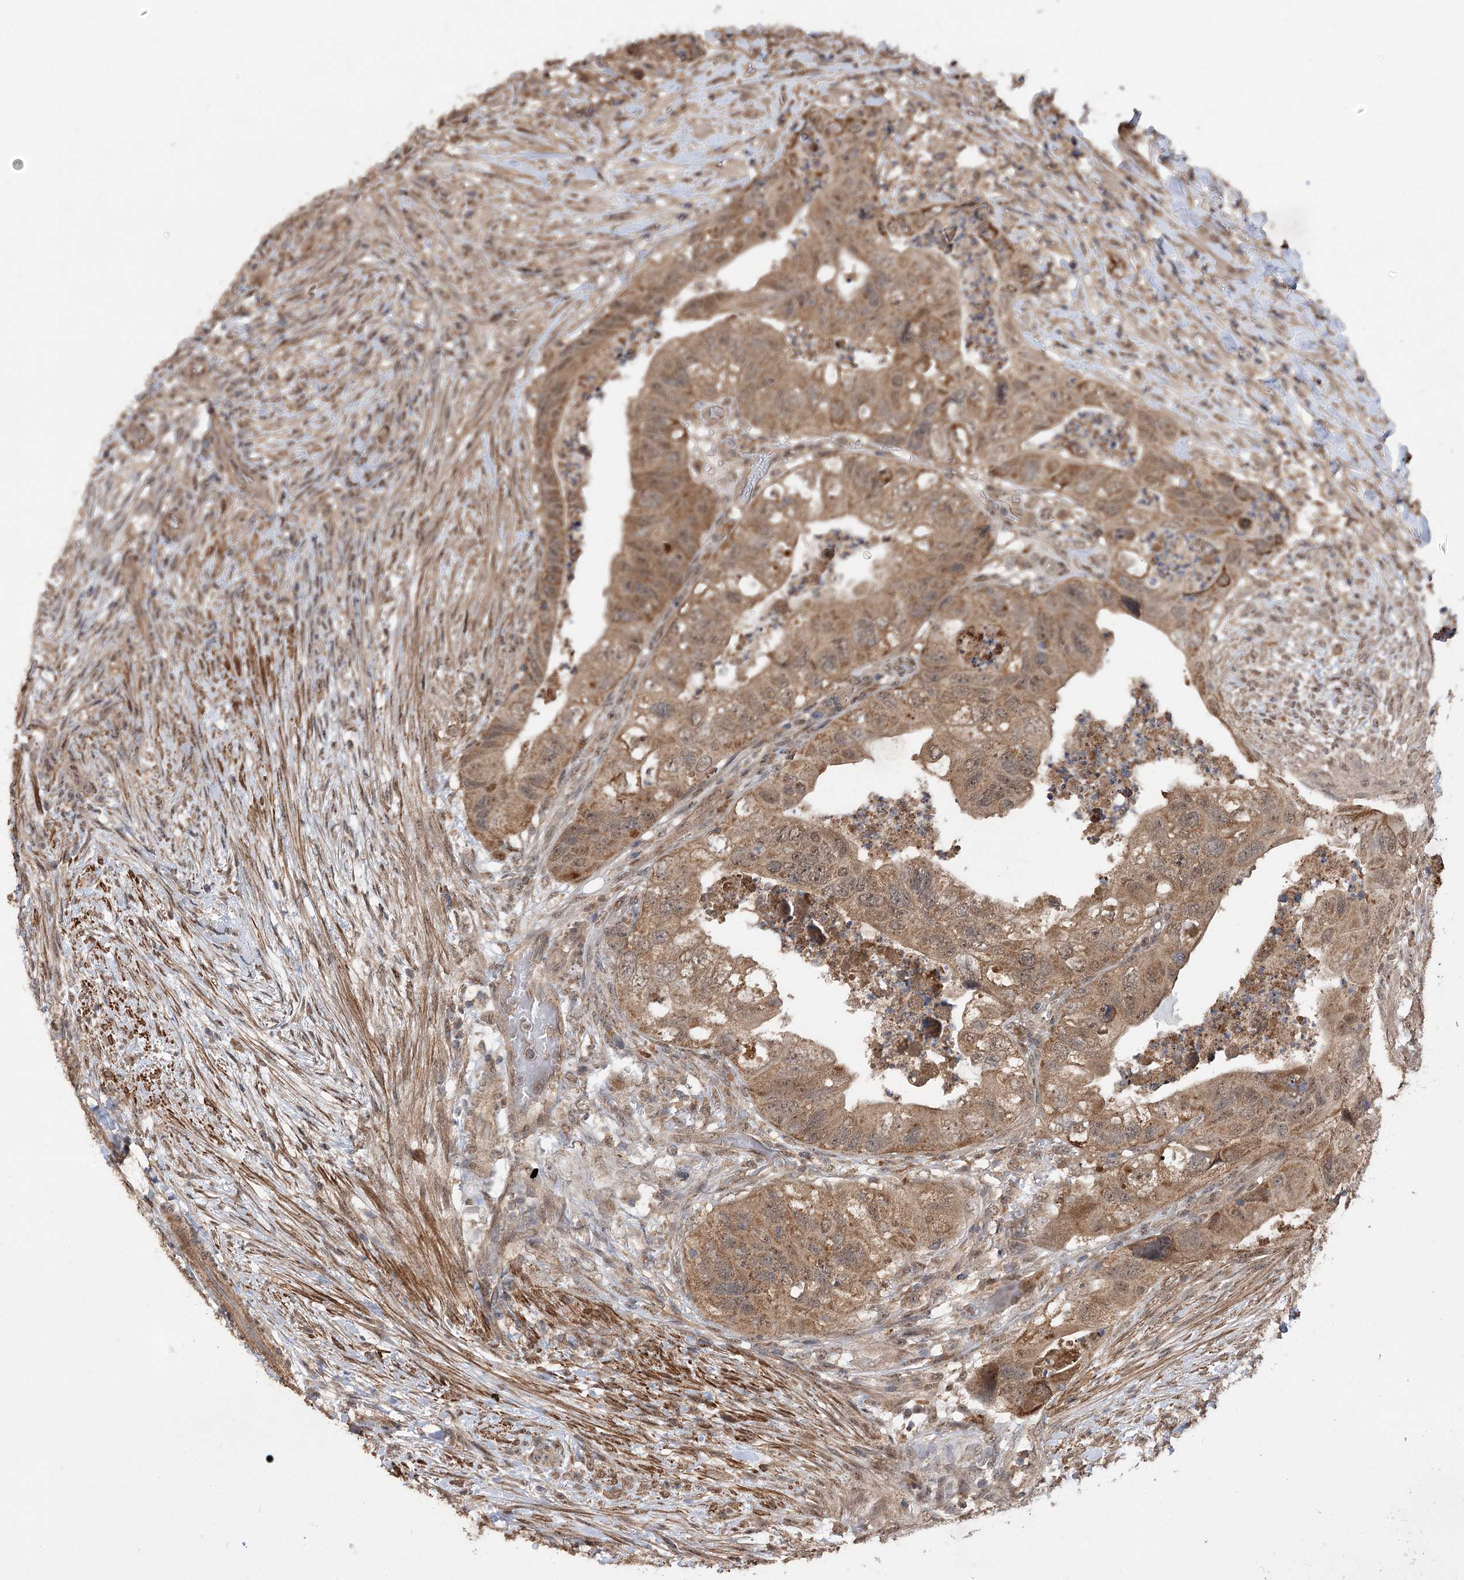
{"staining": {"intensity": "moderate", "quantity": ">75%", "location": "cytoplasmic/membranous,nuclear"}, "tissue": "colorectal cancer", "cell_type": "Tumor cells", "image_type": "cancer", "snomed": [{"axis": "morphology", "description": "Adenocarcinoma, NOS"}, {"axis": "topography", "description": "Rectum"}], "caption": "Moderate cytoplasmic/membranous and nuclear positivity for a protein is appreciated in approximately >75% of tumor cells of adenocarcinoma (colorectal) using immunohistochemistry.", "gene": "TENM2", "patient": {"sex": "male", "age": 63}}